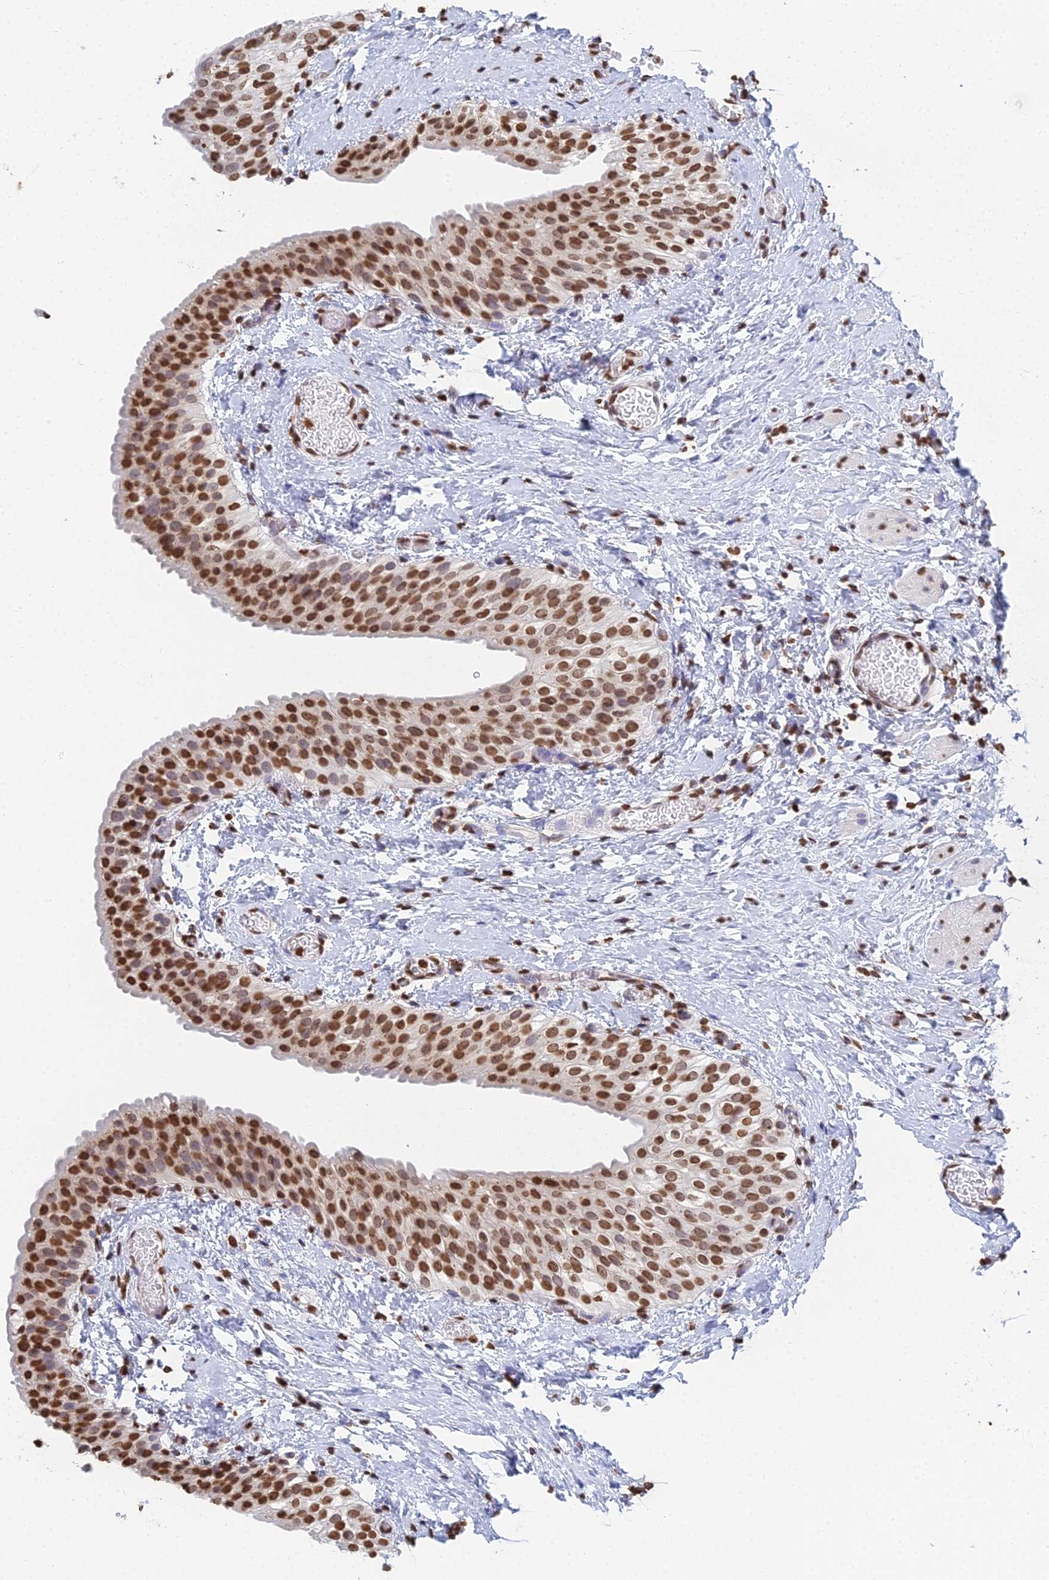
{"staining": {"intensity": "moderate", "quantity": ">75%", "location": "nuclear"}, "tissue": "urinary bladder", "cell_type": "Urothelial cells", "image_type": "normal", "snomed": [{"axis": "morphology", "description": "Normal tissue, NOS"}, {"axis": "topography", "description": "Urinary bladder"}], "caption": "Protein expression analysis of benign human urinary bladder reveals moderate nuclear expression in approximately >75% of urothelial cells.", "gene": "GBP3", "patient": {"sex": "male", "age": 1}}